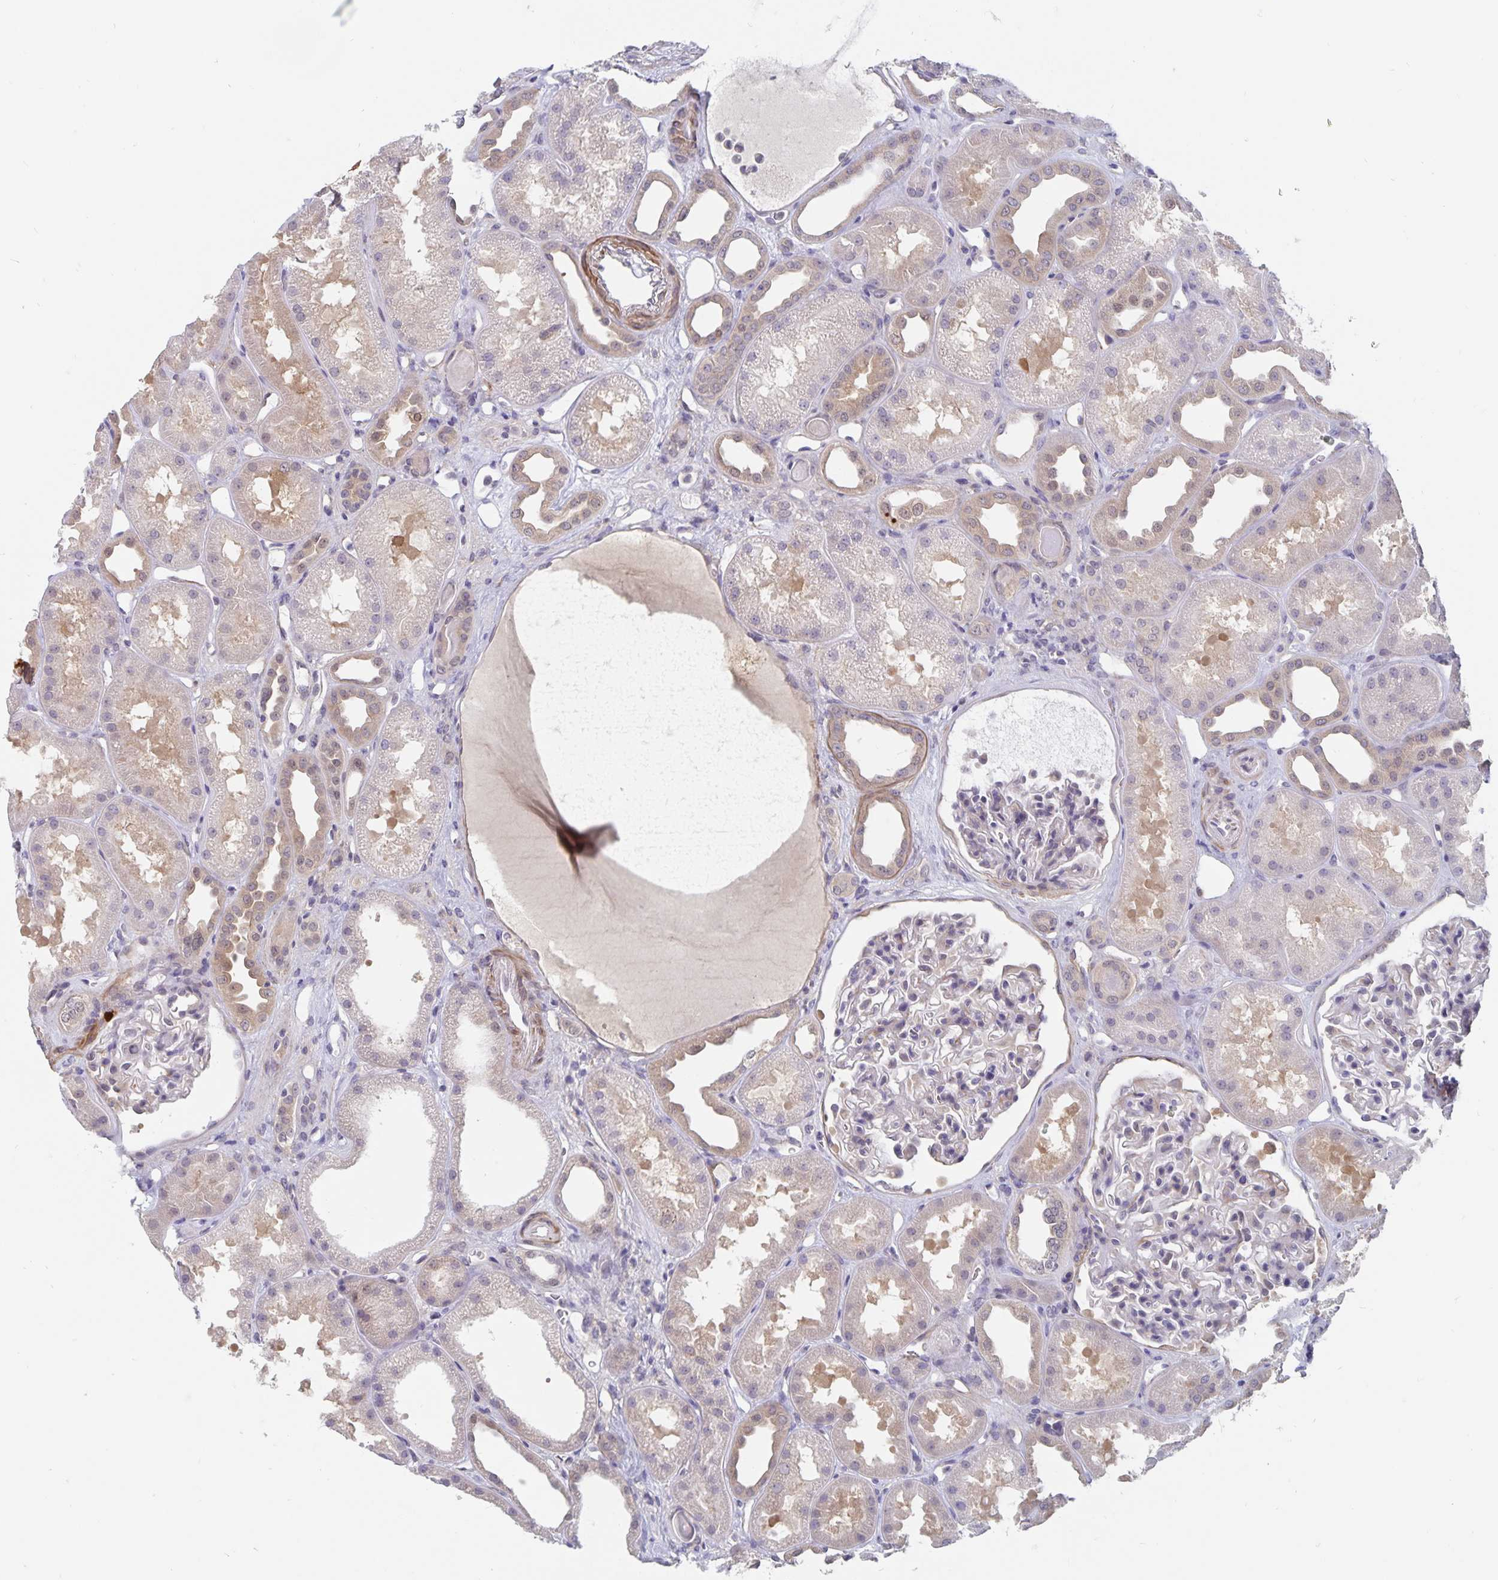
{"staining": {"intensity": "negative", "quantity": "none", "location": "none"}, "tissue": "kidney", "cell_type": "Cells in glomeruli", "image_type": "normal", "snomed": [{"axis": "morphology", "description": "Normal tissue, NOS"}, {"axis": "topography", "description": "Kidney"}], "caption": "Immunohistochemical staining of normal human kidney displays no significant expression in cells in glomeruli. (Stains: DAB (3,3'-diaminobenzidine) immunohistochemistry with hematoxylin counter stain, Microscopy: brightfield microscopy at high magnification).", "gene": "BAG6", "patient": {"sex": "male", "age": 61}}